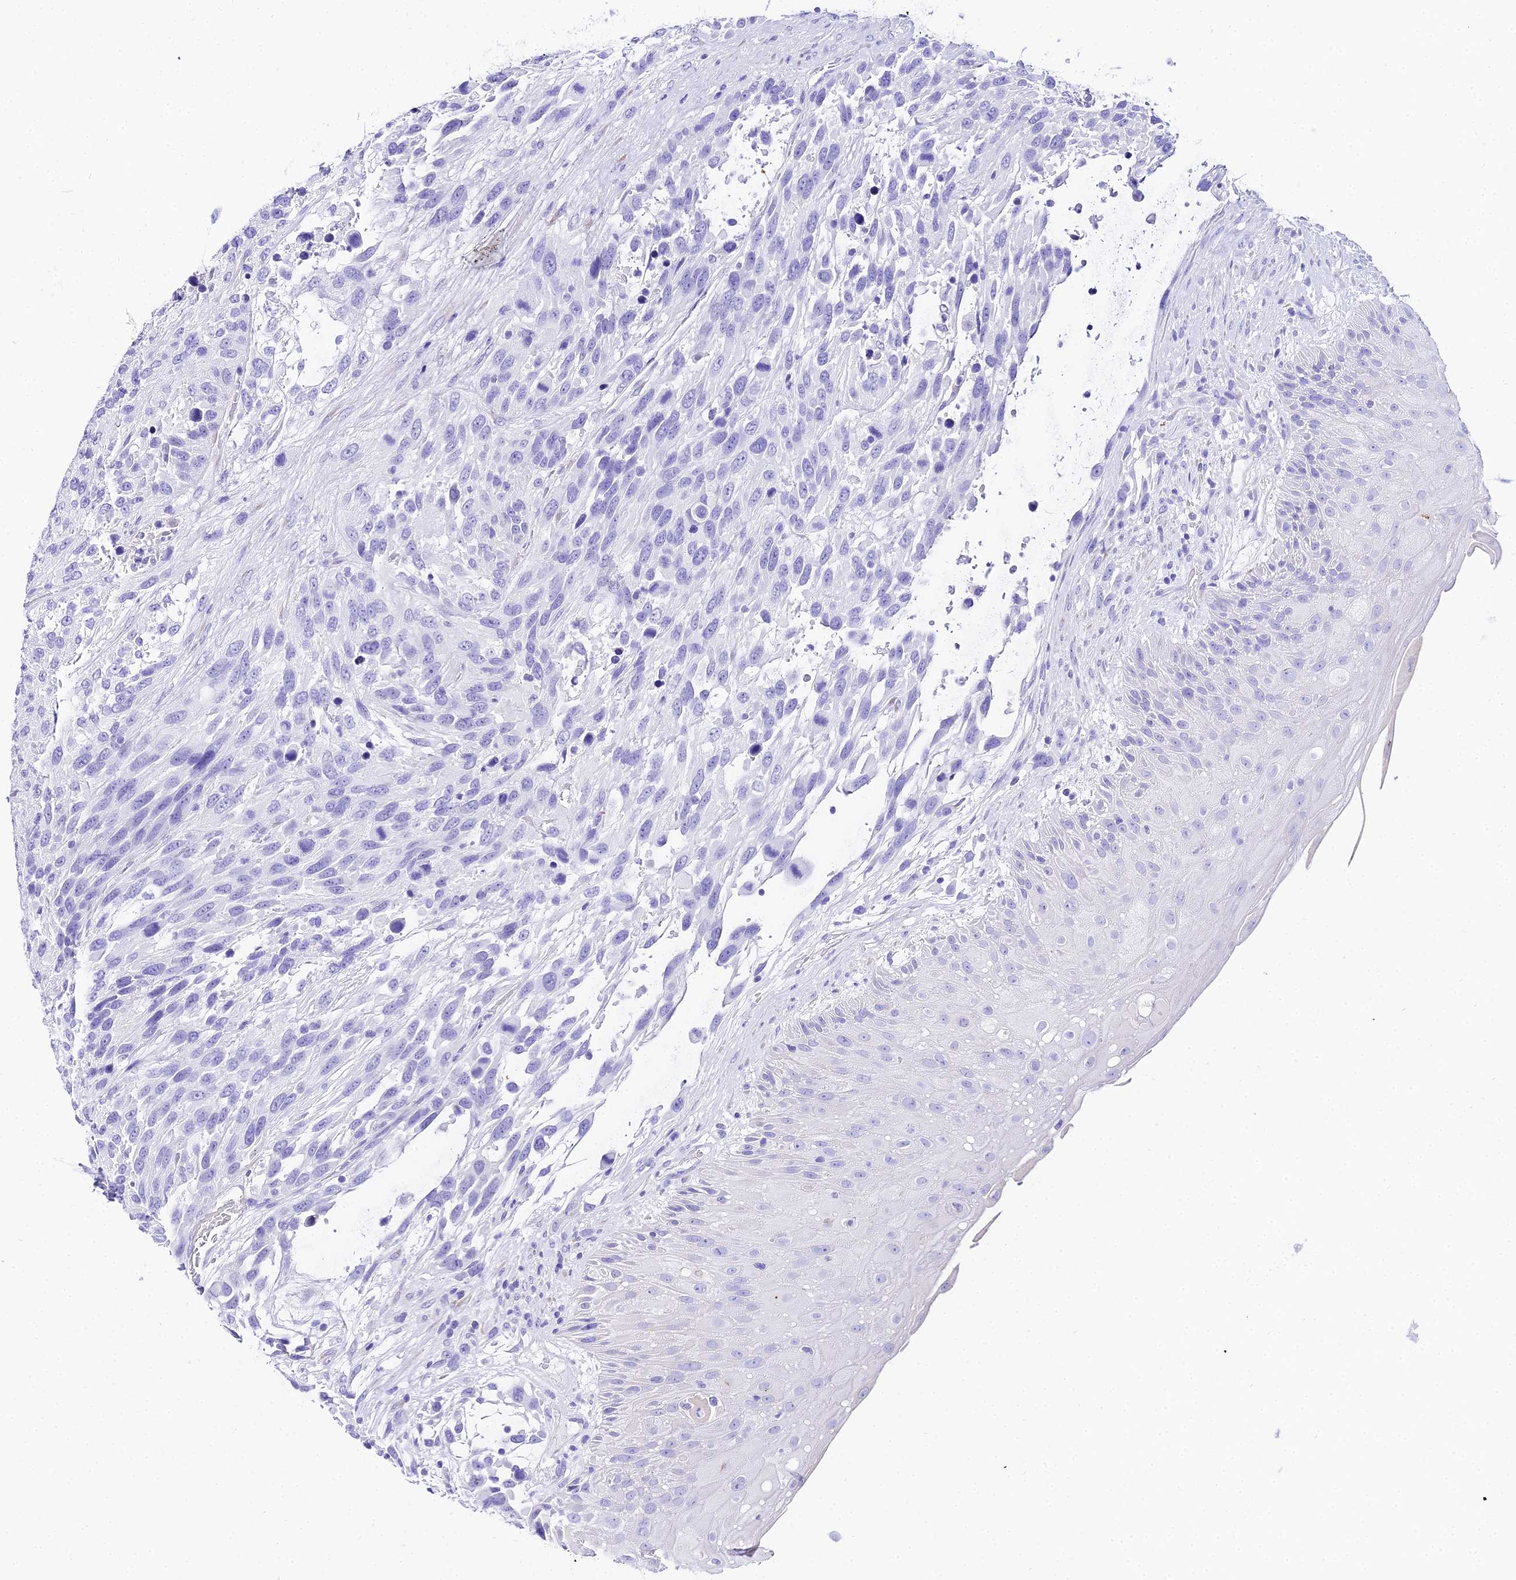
{"staining": {"intensity": "negative", "quantity": "none", "location": "none"}, "tissue": "urothelial cancer", "cell_type": "Tumor cells", "image_type": "cancer", "snomed": [{"axis": "morphology", "description": "Urothelial carcinoma, High grade"}, {"axis": "topography", "description": "Urinary bladder"}], "caption": "Photomicrograph shows no protein expression in tumor cells of urothelial cancer tissue.", "gene": "TRMT44", "patient": {"sex": "female", "age": 70}}